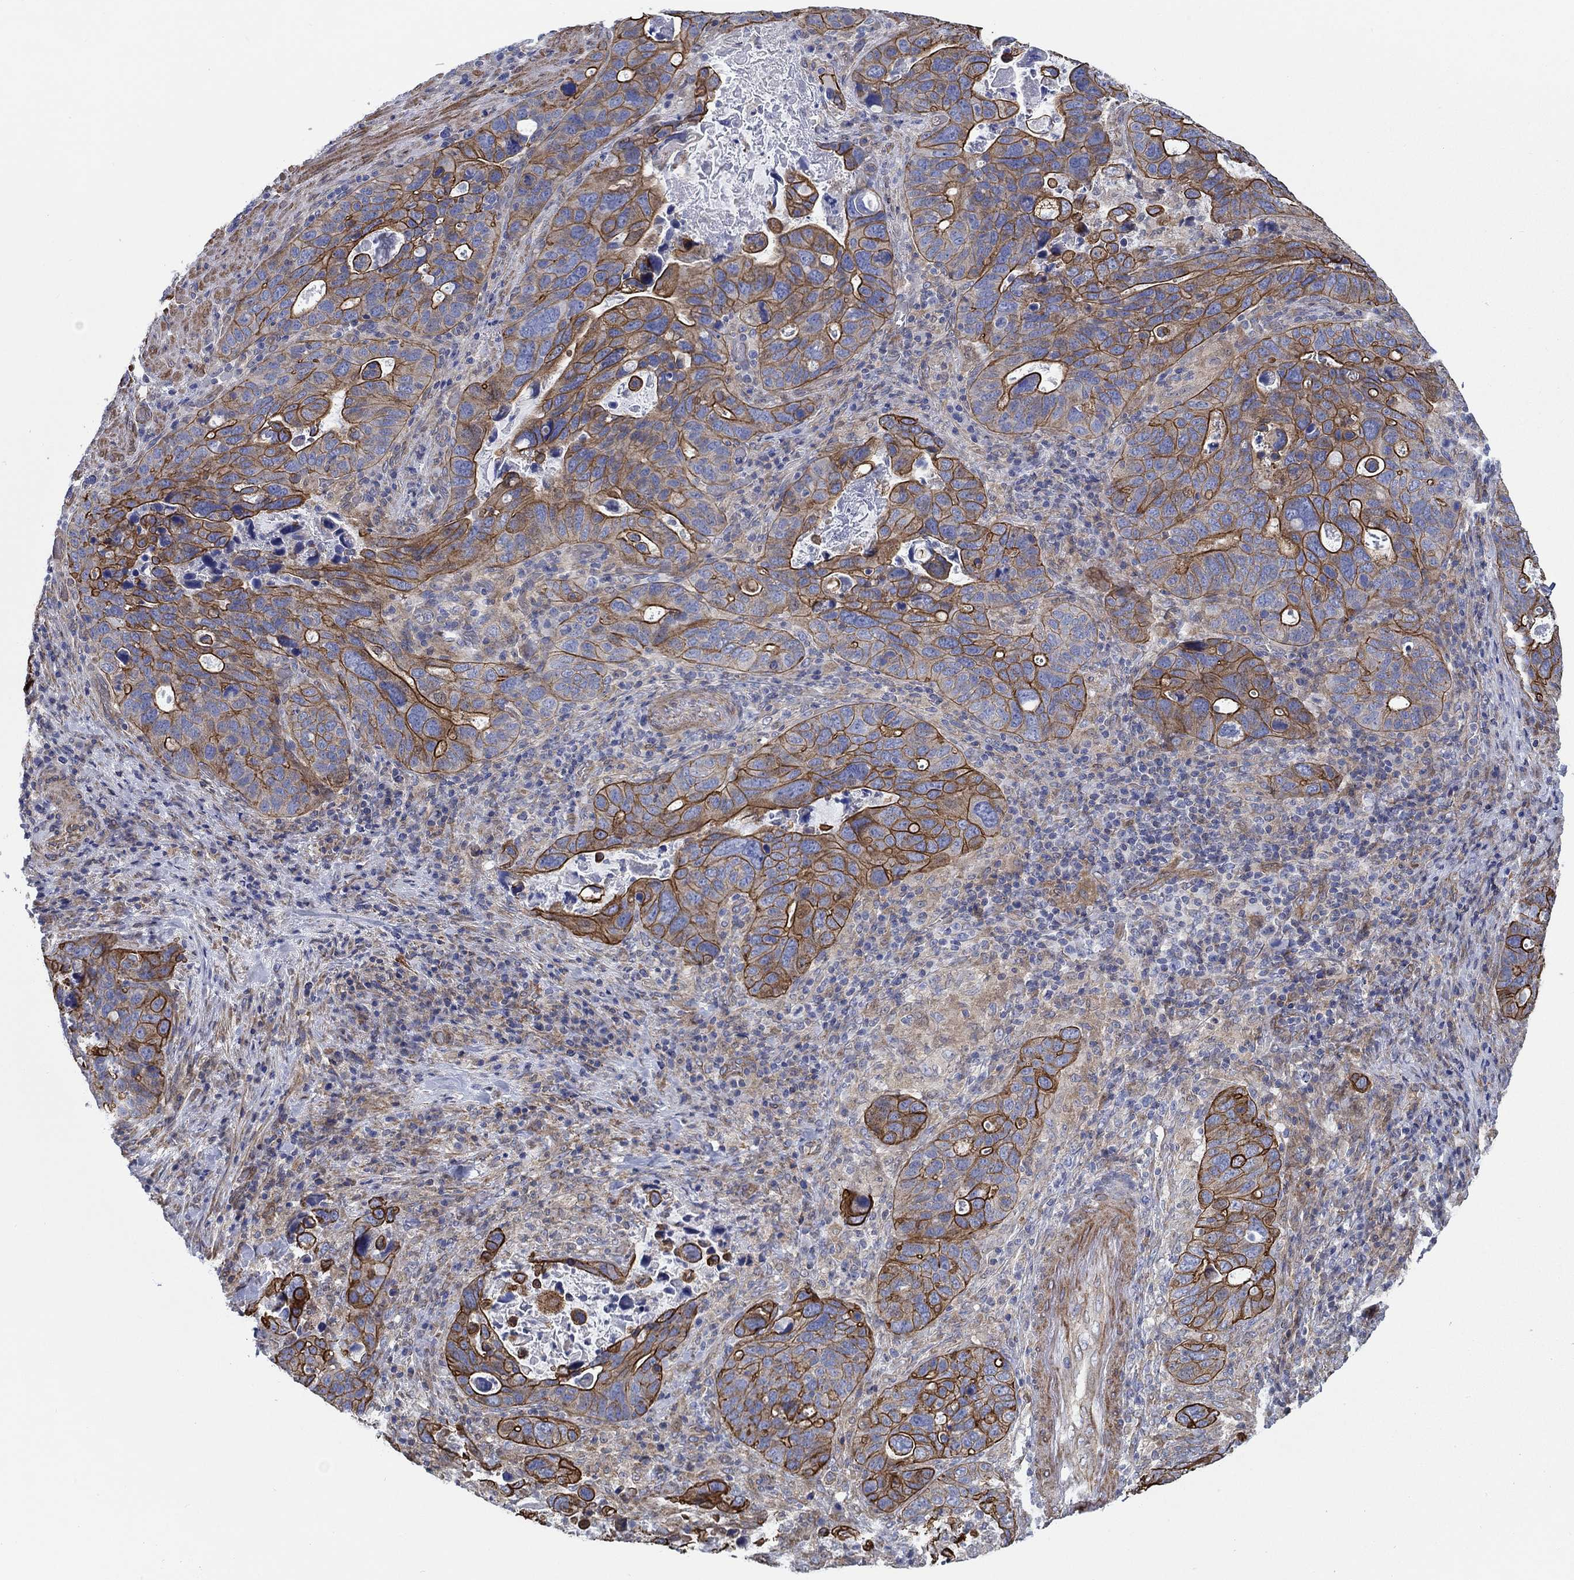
{"staining": {"intensity": "strong", "quantity": ">75%", "location": "cytoplasmic/membranous"}, "tissue": "stomach cancer", "cell_type": "Tumor cells", "image_type": "cancer", "snomed": [{"axis": "morphology", "description": "Adenocarcinoma, NOS"}, {"axis": "topography", "description": "Stomach"}], "caption": "Immunohistochemical staining of human stomach cancer (adenocarcinoma) reveals high levels of strong cytoplasmic/membranous positivity in about >75% of tumor cells.", "gene": "FMN1", "patient": {"sex": "male", "age": 54}}